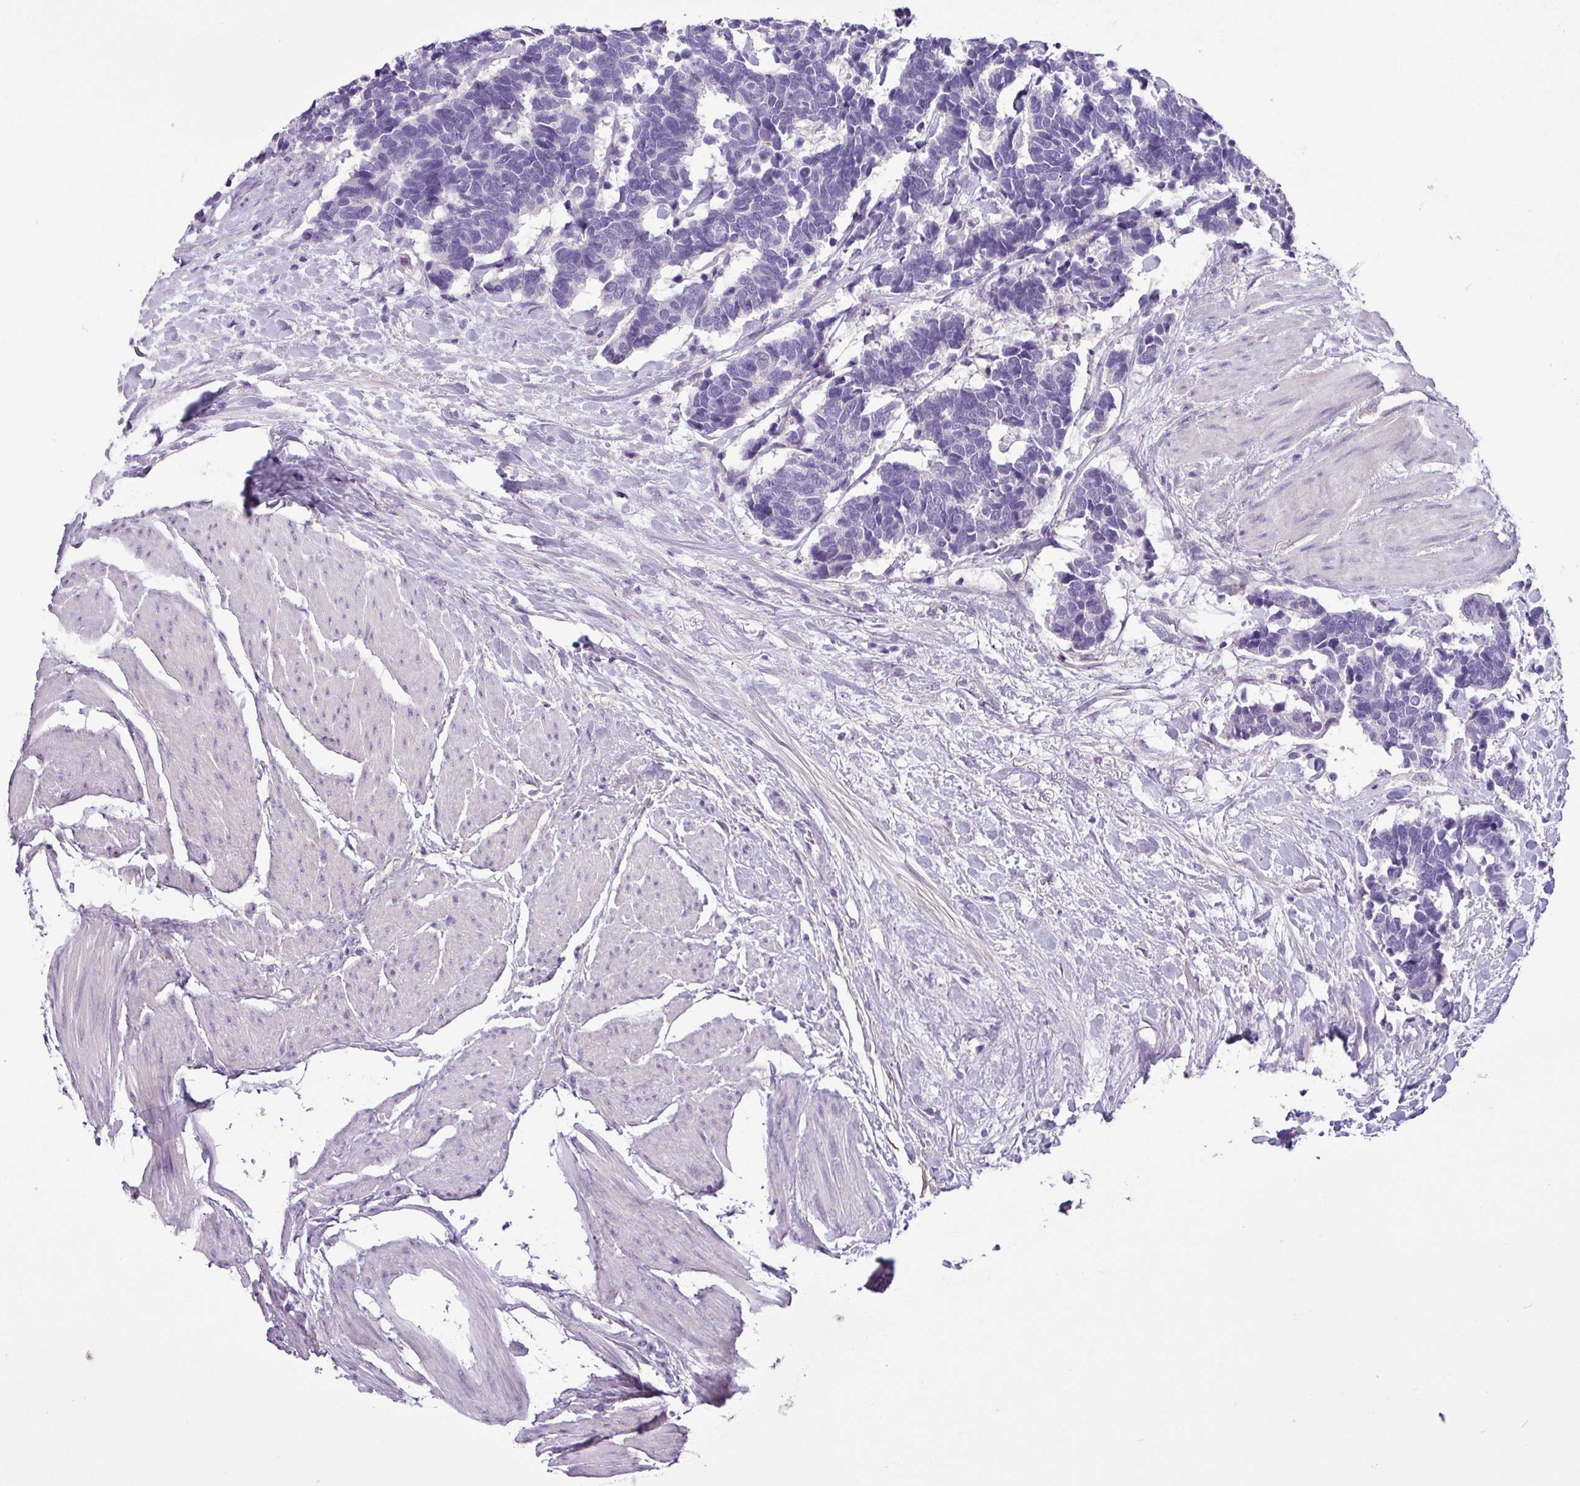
{"staining": {"intensity": "negative", "quantity": "none", "location": "none"}, "tissue": "carcinoid", "cell_type": "Tumor cells", "image_type": "cancer", "snomed": [{"axis": "morphology", "description": "Carcinoma, NOS"}, {"axis": "morphology", "description": "Carcinoid, malignant, NOS"}, {"axis": "topography", "description": "Urinary bladder"}], "caption": "IHC photomicrograph of human carcinoid stained for a protein (brown), which exhibits no positivity in tumor cells.", "gene": "TMEM178B", "patient": {"sex": "male", "age": 57}}